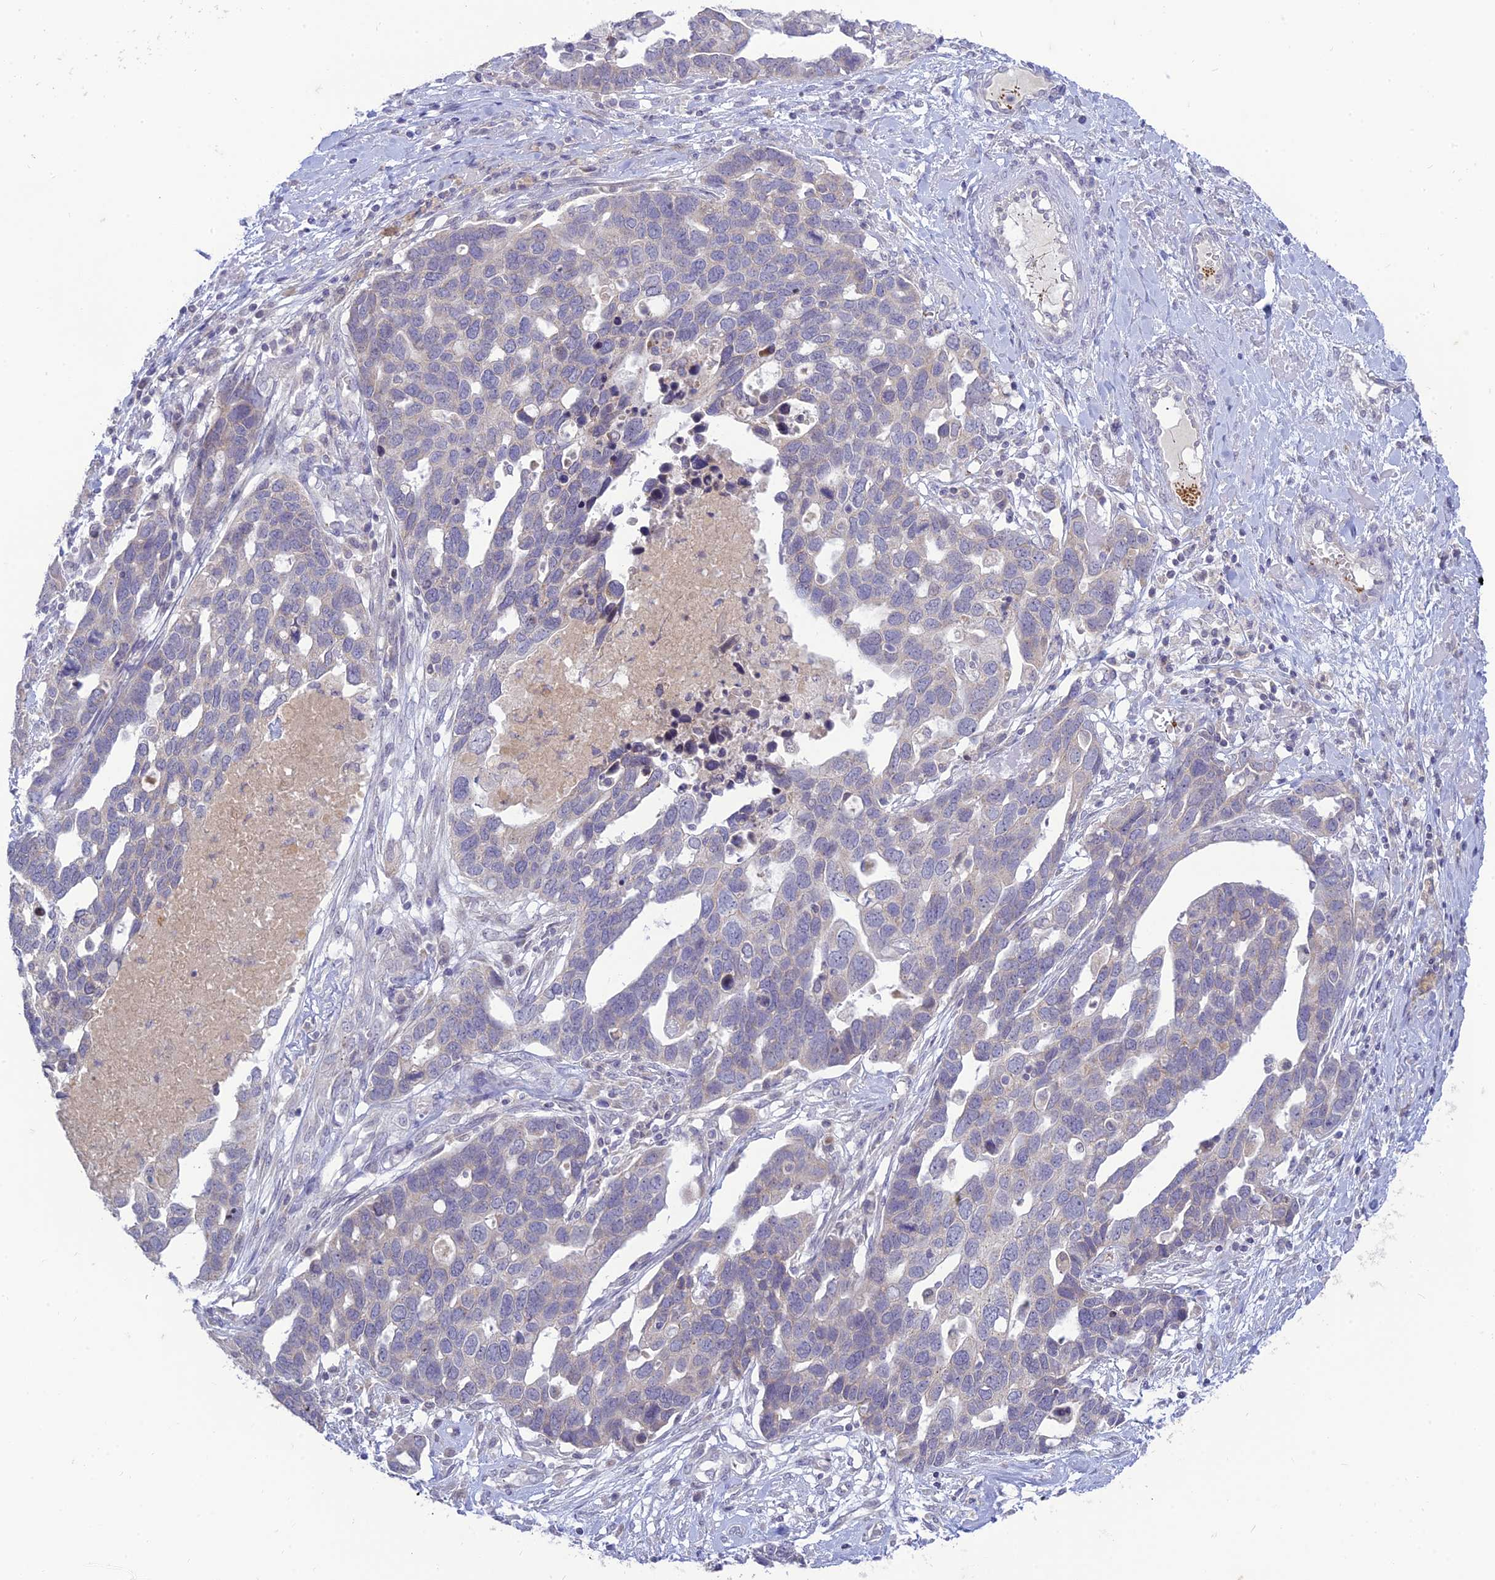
{"staining": {"intensity": "weak", "quantity": "<25%", "location": "cytoplasmic/membranous"}, "tissue": "ovarian cancer", "cell_type": "Tumor cells", "image_type": "cancer", "snomed": [{"axis": "morphology", "description": "Cystadenocarcinoma, serous, NOS"}, {"axis": "topography", "description": "Ovary"}], "caption": "High power microscopy image of an immunohistochemistry micrograph of ovarian cancer (serous cystadenocarcinoma), revealing no significant staining in tumor cells.", "gene": "TMEM40", "patient": {"sex": "female", "age": 54}}